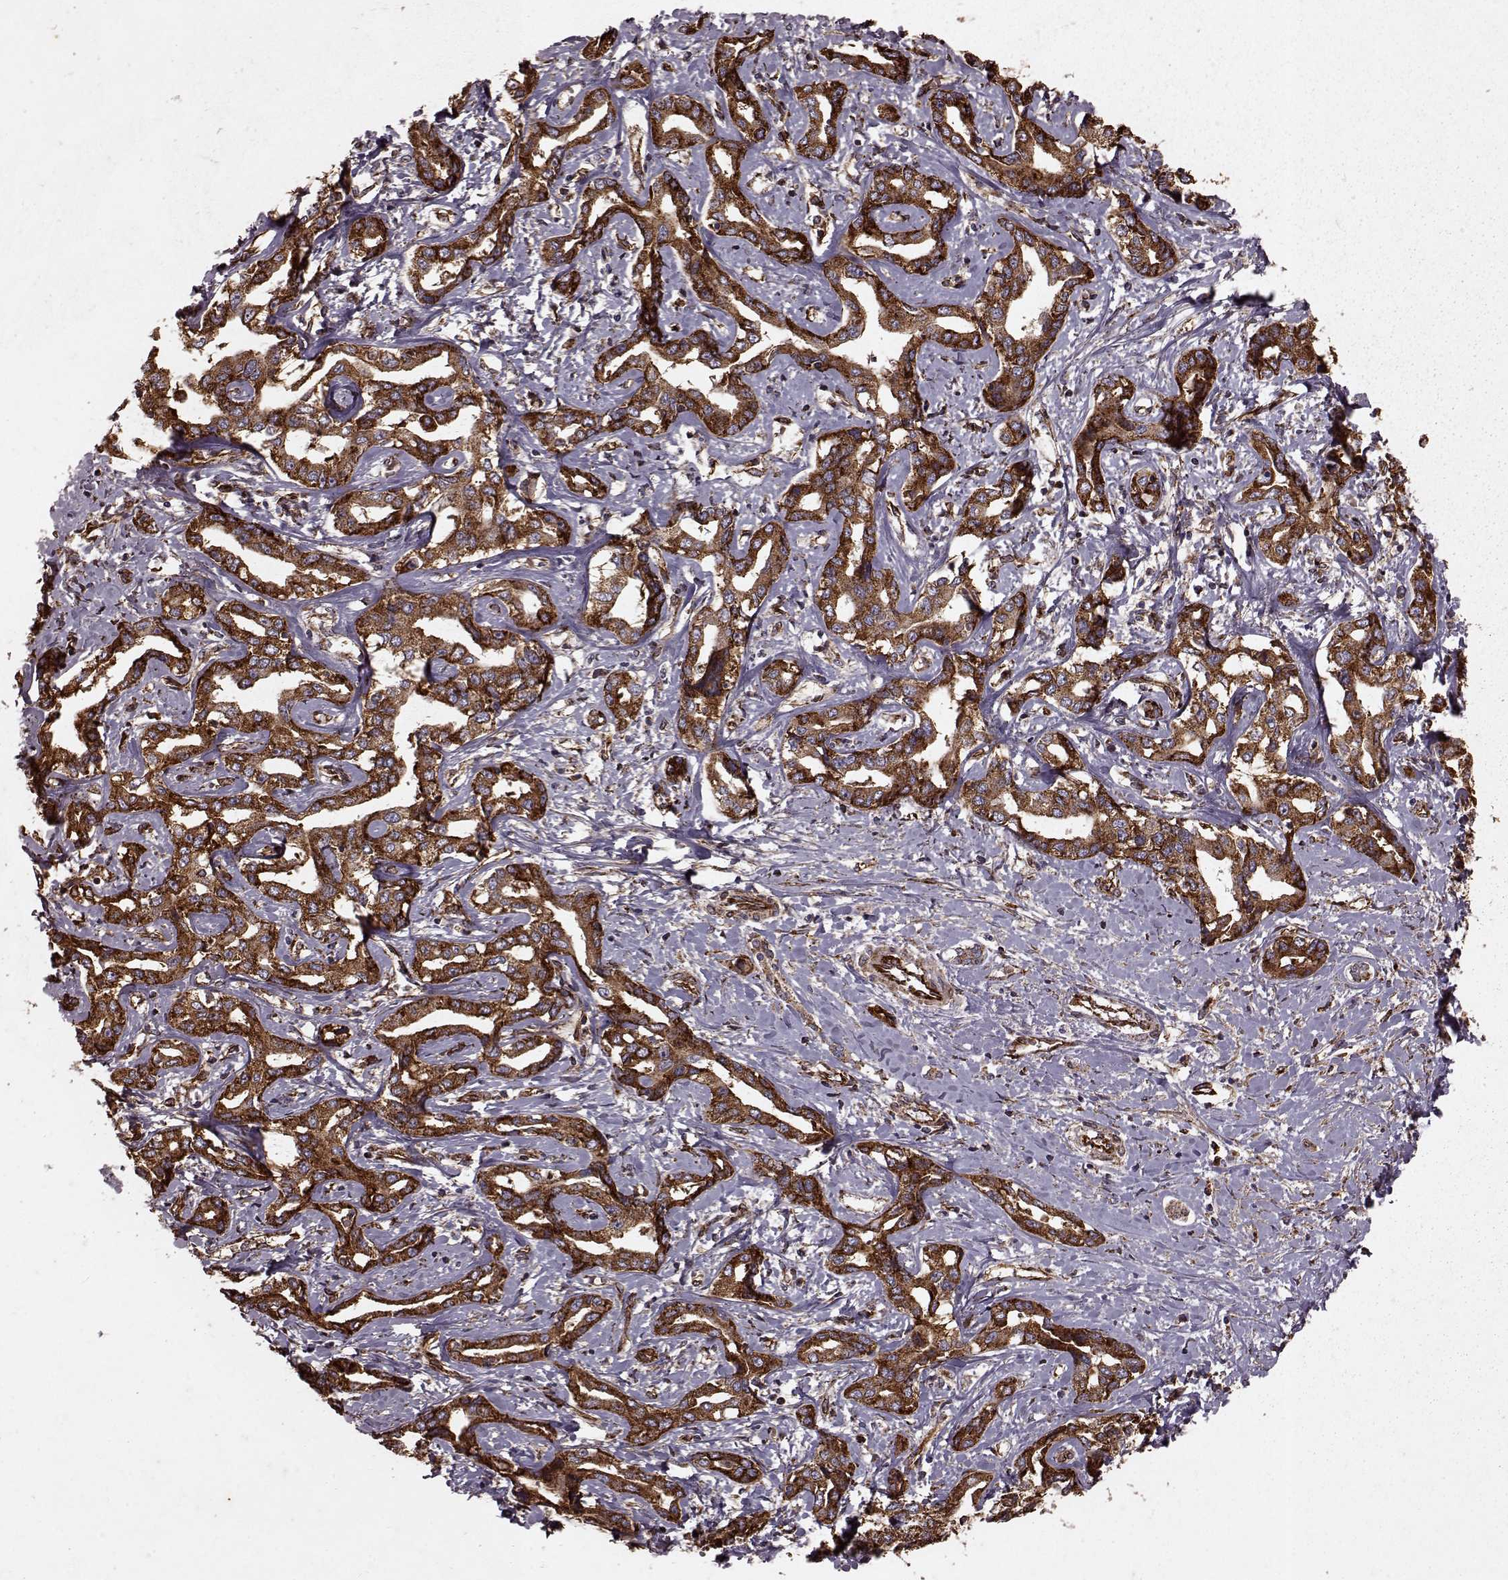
{"staining": {"intensity": "strong", "quantity": ">75%", "location": "cytoplasmic/membranous"}, "tissue": "liver cancer", "cell_type": "Tumor cells", "image_type": "cancer", "snomed": [{"axis": "morphology", "description": "Cholangiocarcinoma"}, {"axis": "topography", "description": "Liver"}], "caption": "Approximately >75% of tumor cells in liver cancer exhibit strong cytoplasmic/membranous protein positivity as visualized by brown immunohistochemical staining.", "gene": "FXN", "patient": {"sex": "male", "age": 59}}